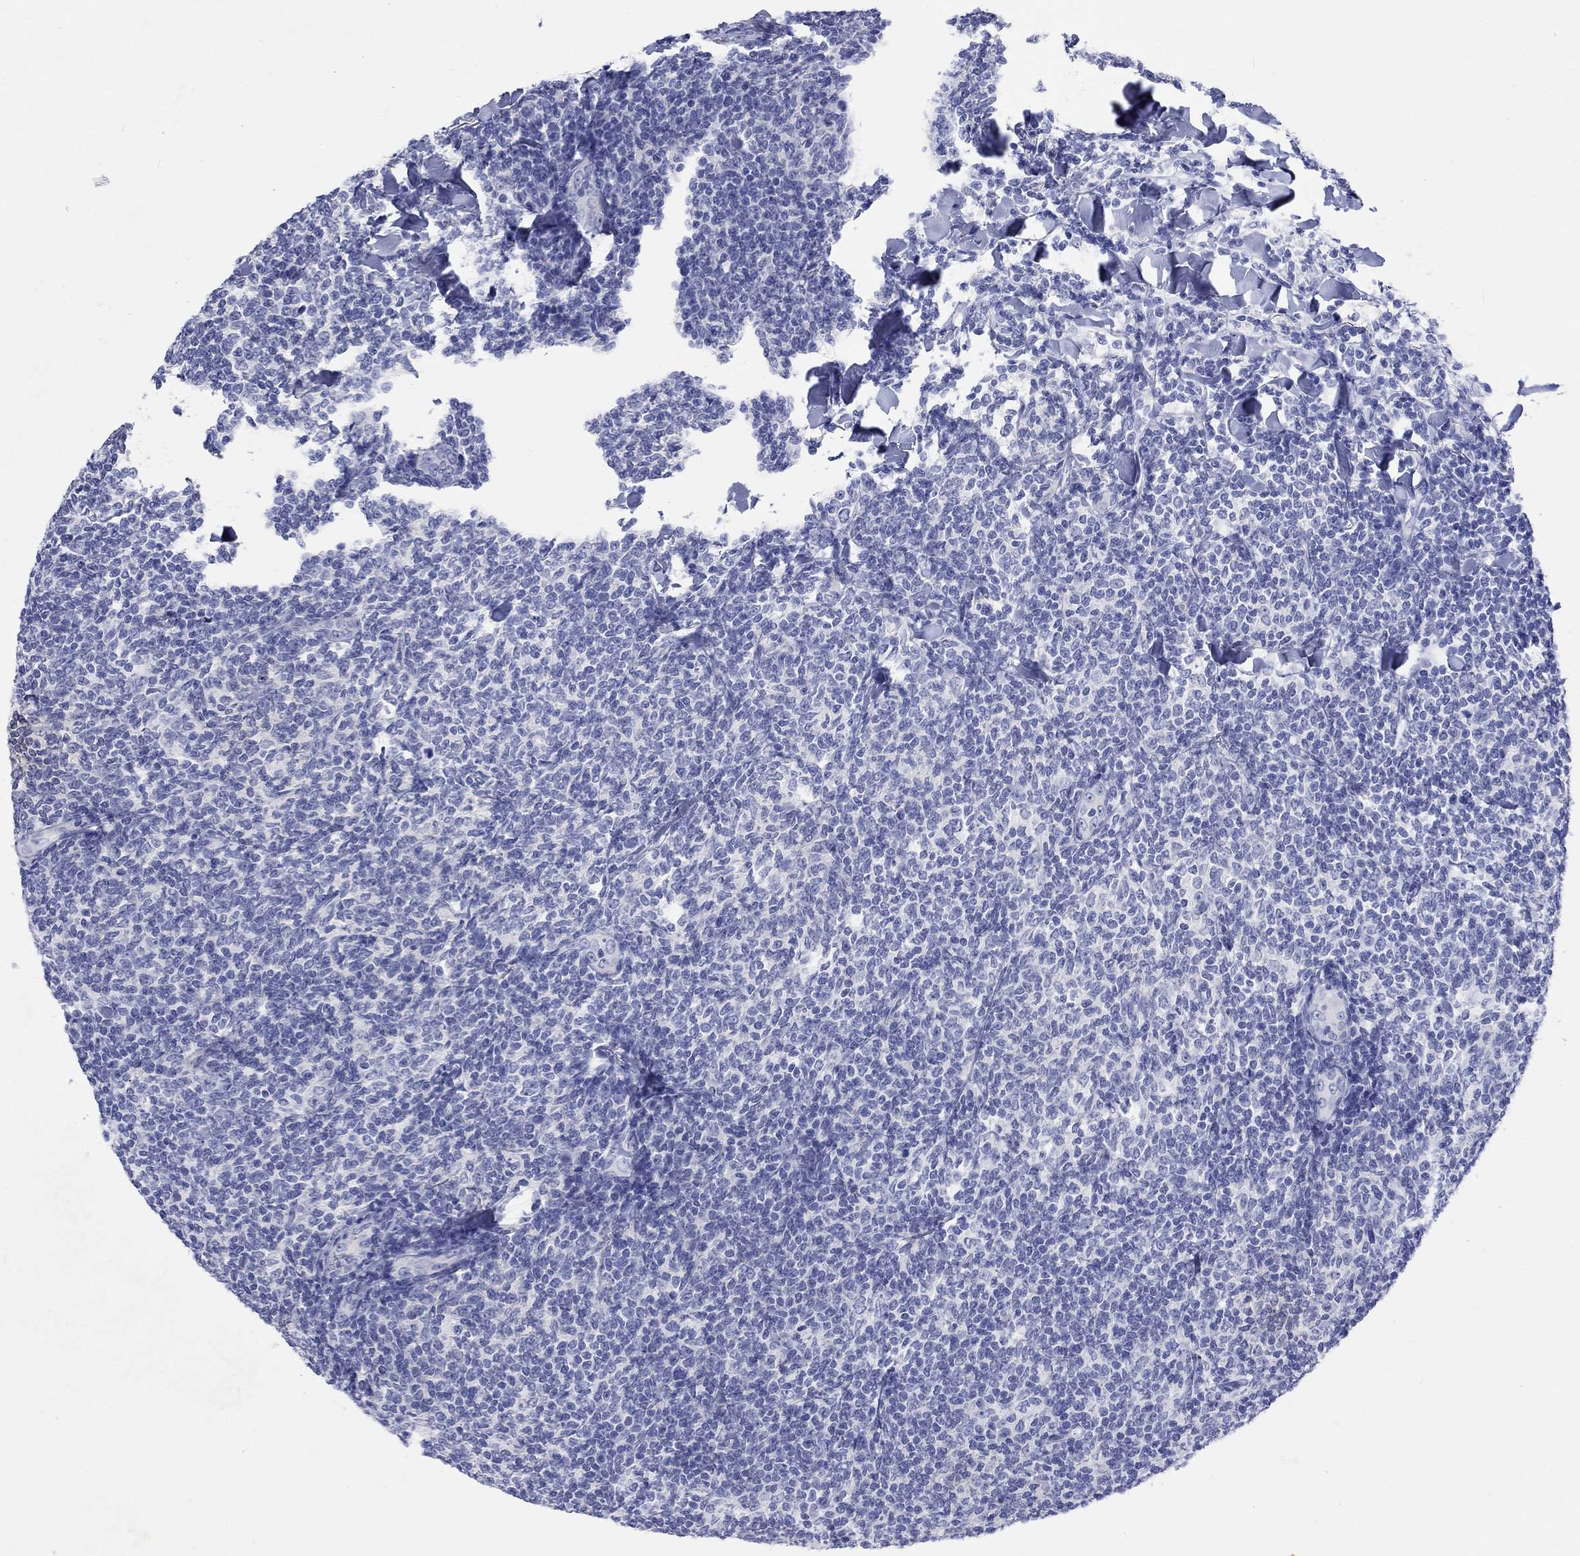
{"staining": {"intensity": "negative", "quantity": "none", "location": "none"}, "tissue": "lymphoma", "cell_type": "Tumor cells", "image_type": "cancer", "snomed": [{"axis": "morphology", "description": "Malignant lymphoma, non-Hodgkin's type, Low grade"}, {"axis": "topography", "description": "Lymph node"}], "caption": "Image shows no significant protein expression in tumor cells of lymphoma.", "gene": "SPATA9", "patient": {"sex": "female", "age": 56}}